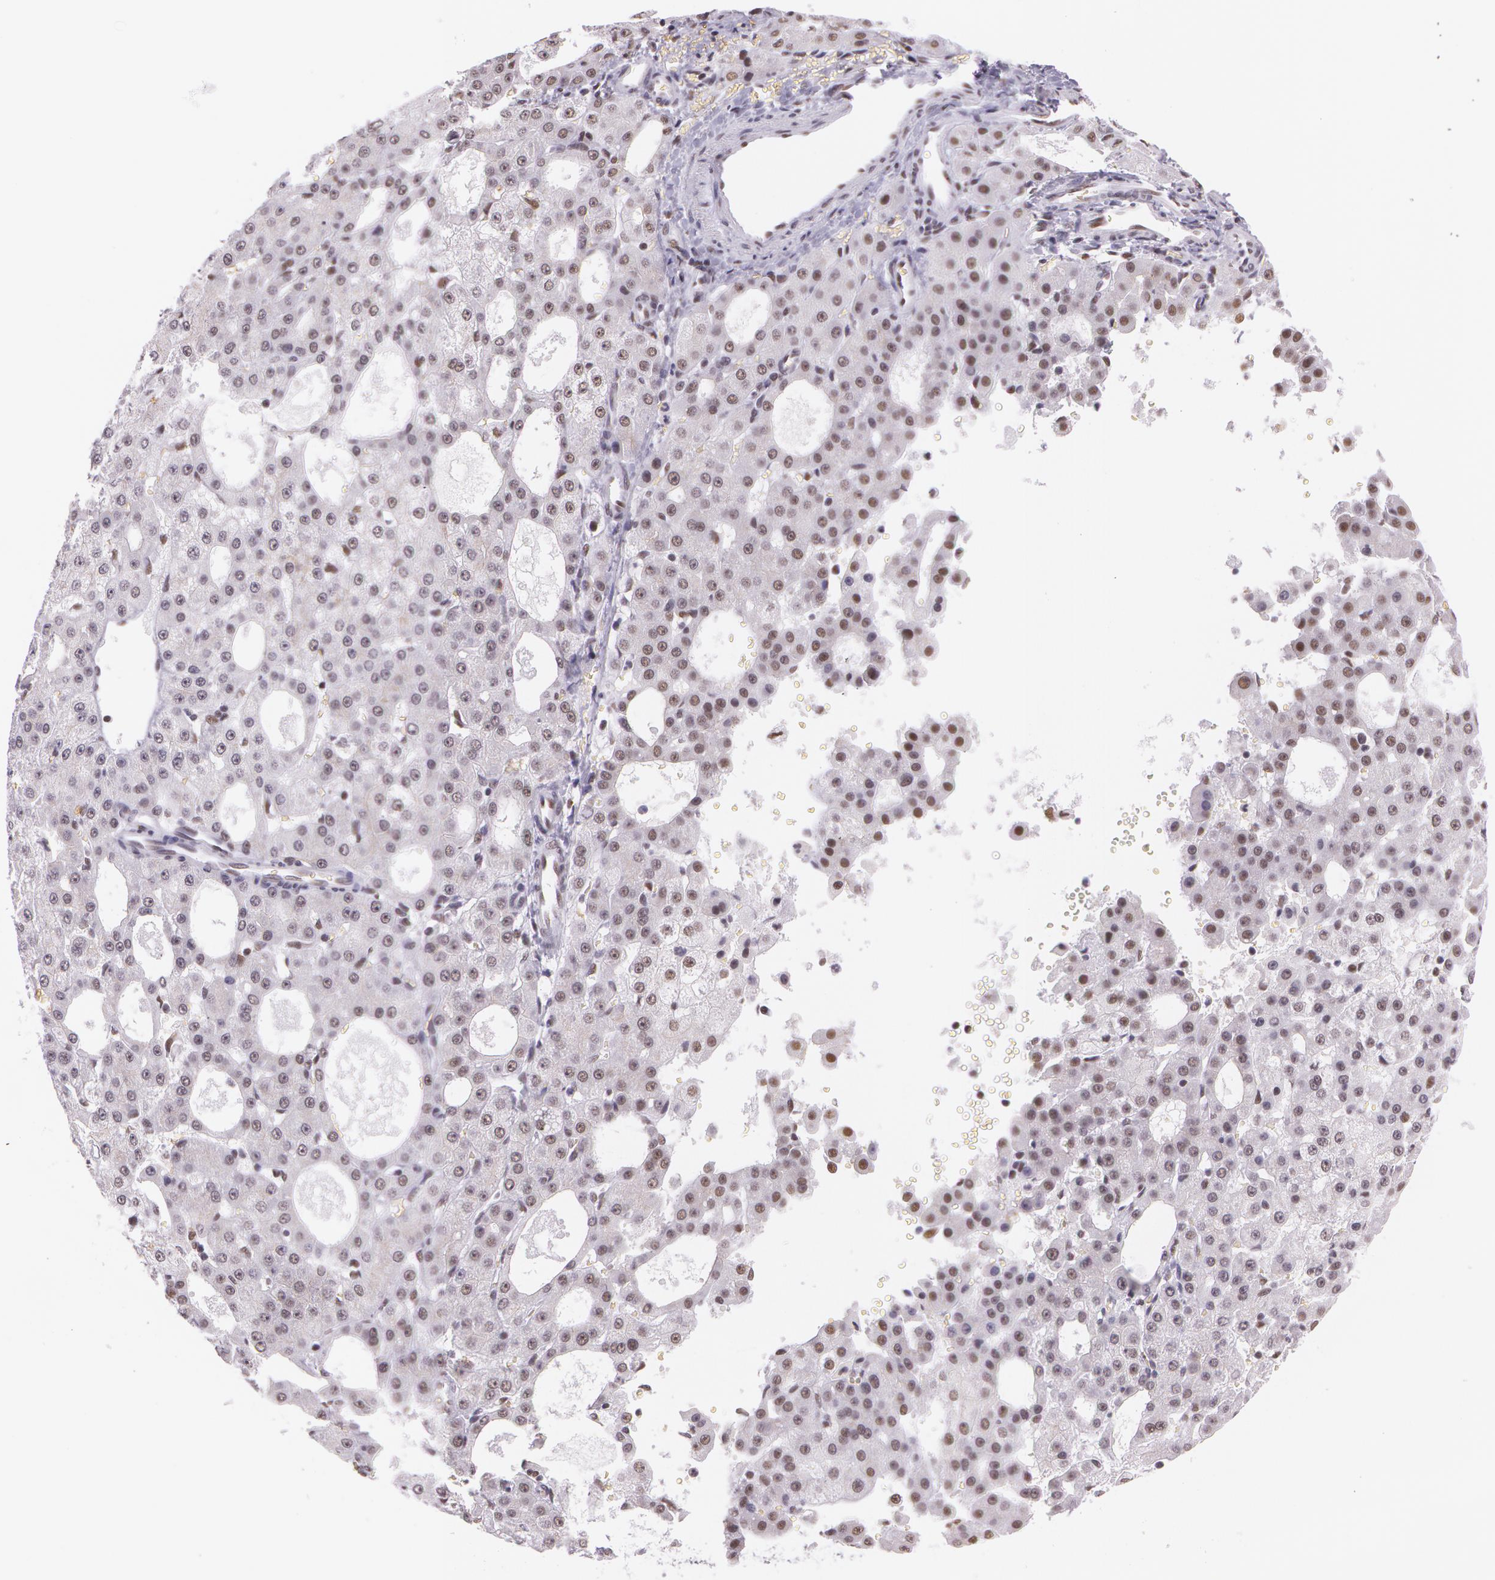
{"staining": {"intensity": "weak", "quantity": "<25%", "location": "nuclear"}, "tissue": "liver cancer", "cell_type": "Tumor cells", "image_type": "cancer", "snomed": [{"axis": "morphology", "description": "Carcinoma, Hepatocellular, NOS"}, {"axis": "topography", "description": "Liver"}], "caption": "IHC histopathology image of hepatocellular carcinoma (liver) stained for a protein (brown), which exhibits no expression in tumor cells. The staining was performed using DAB to visualize the protein expression in brown, while the nuclei were stained in blue with hematoxylin (Magnification: 20x).", "gene": "NBN", "patient": {"sex": "male", "age": 47}}